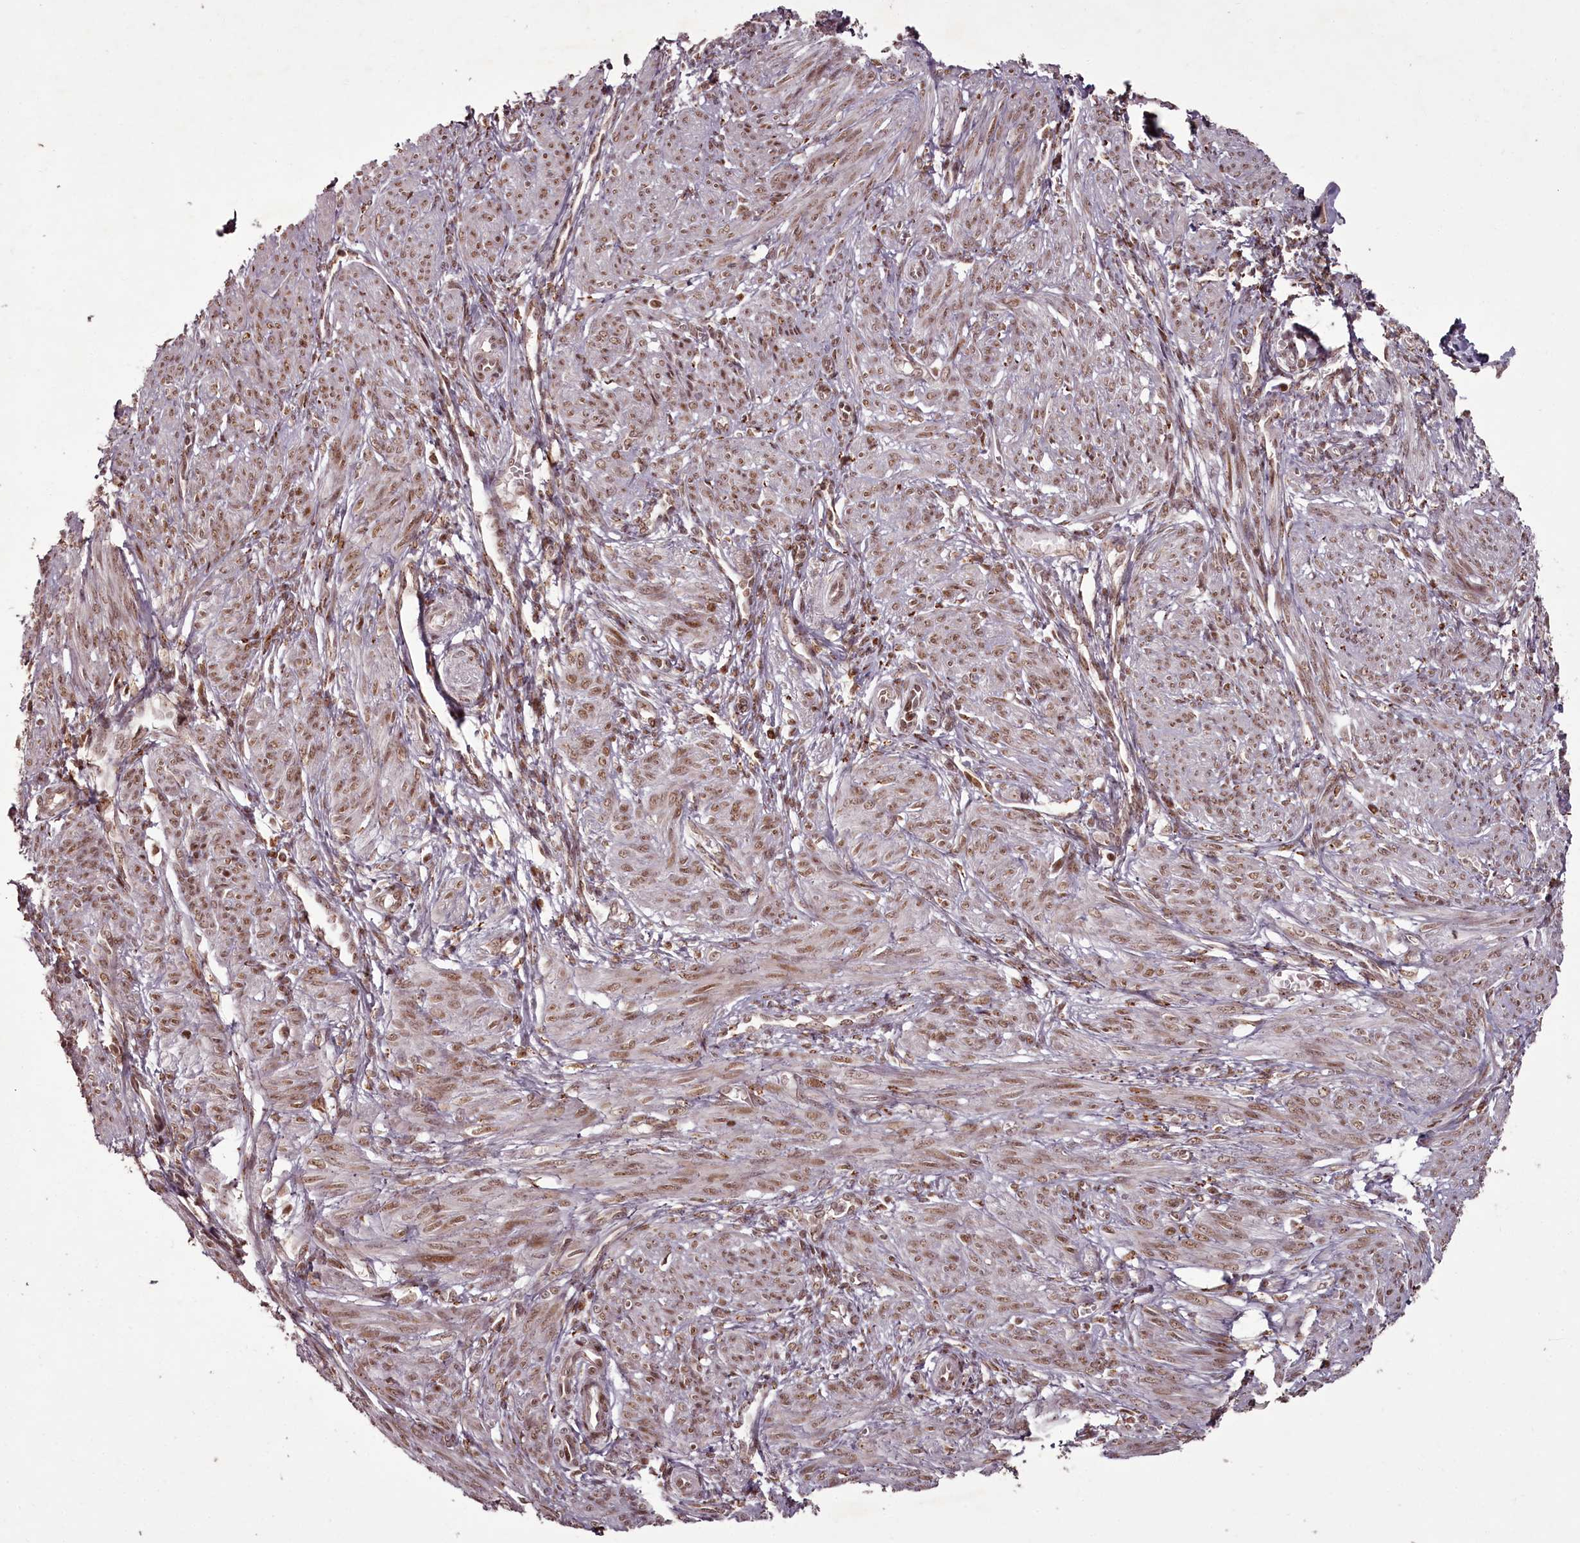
{"staining": {"intensity": "moderate", "quantity": ">75%", "location": "nuclear"}, "tissue": "smooth muscle", "cell_type": "Smooth muscle cells", "image_type": "normal", "snomed": [{"axis": "morphology", "description": "Normal tissue, NOS"}, {"axis": "topography", "description": "Smooth muscle"}], "caption": "Immunohistochemistry (IHC) of benign smooth muscle demonstrates medium levels of moderate nuclear expression in about >75% of smooth muscle cells. (DAB (3,3'-diaminobenzidine) IHC with brightfield microscopy, high magnification).", "gene": "CEP83", "patient": {"sex": "female", "age": 39}}